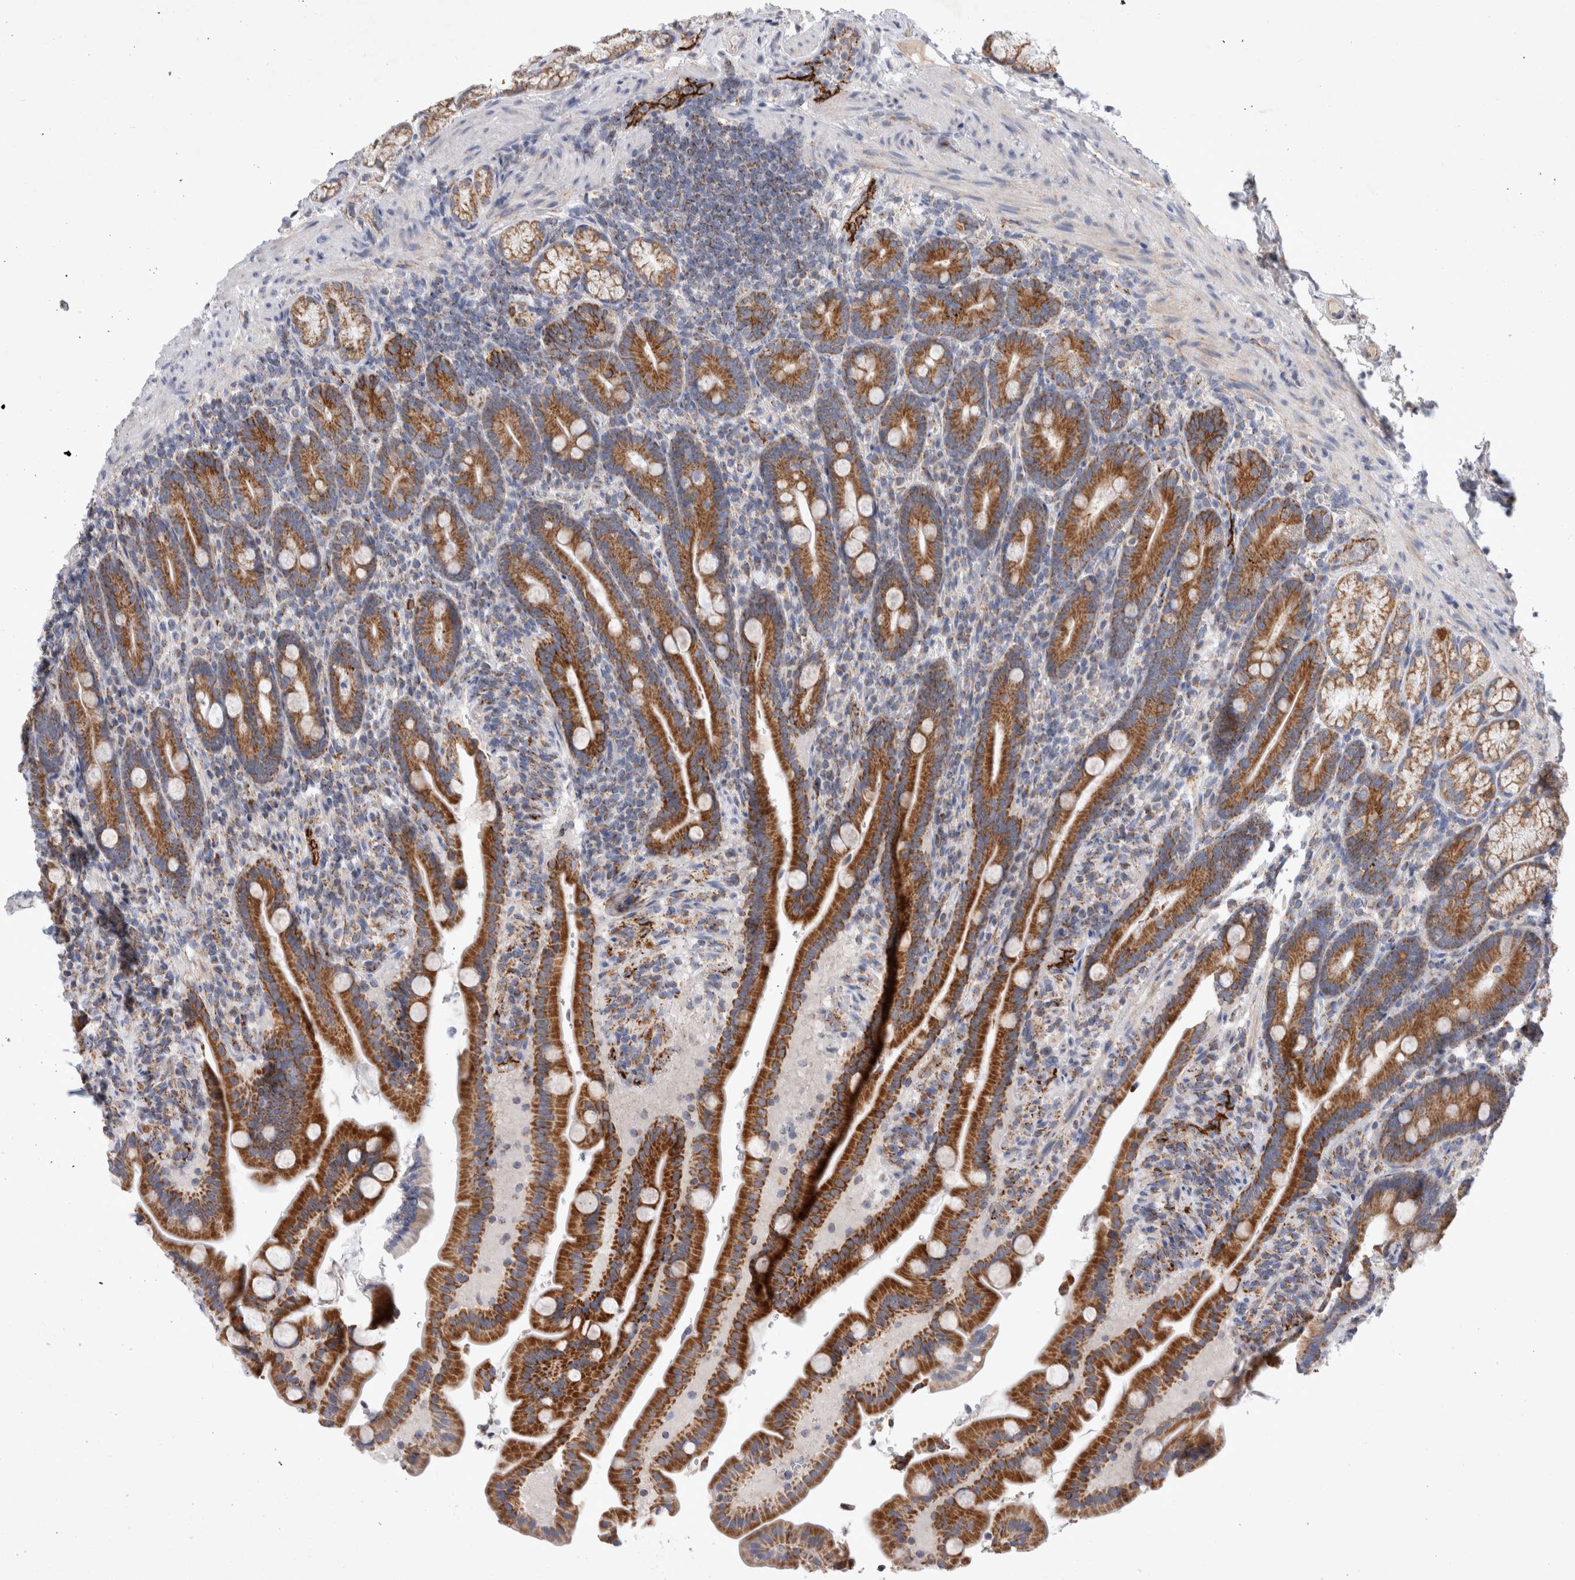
{"staining": {"intensity": "strong", "quantity": "25%-75%", "location": "cytoplasmic/membranous"}, "tissue": "duodenum", "cell_type": "Glandular cells", "image_type": "normal", "snomed": [{"axis": "morphology", "description": "Normal tissue, NOS"}, {"axis": "topography", "description": "Duodenum"}], "caption": "IHC histopathology image of normal duodenum: human duodenum stained using immunohistochemistry shows high levels of strong protein expression localized specifically in the cytoplasmic/membranous of glandular cells, appearing as a cytoplasmic/membranous brown color.", "gene": "IARS2", "patient": {"sex": "male", "age": 54}}